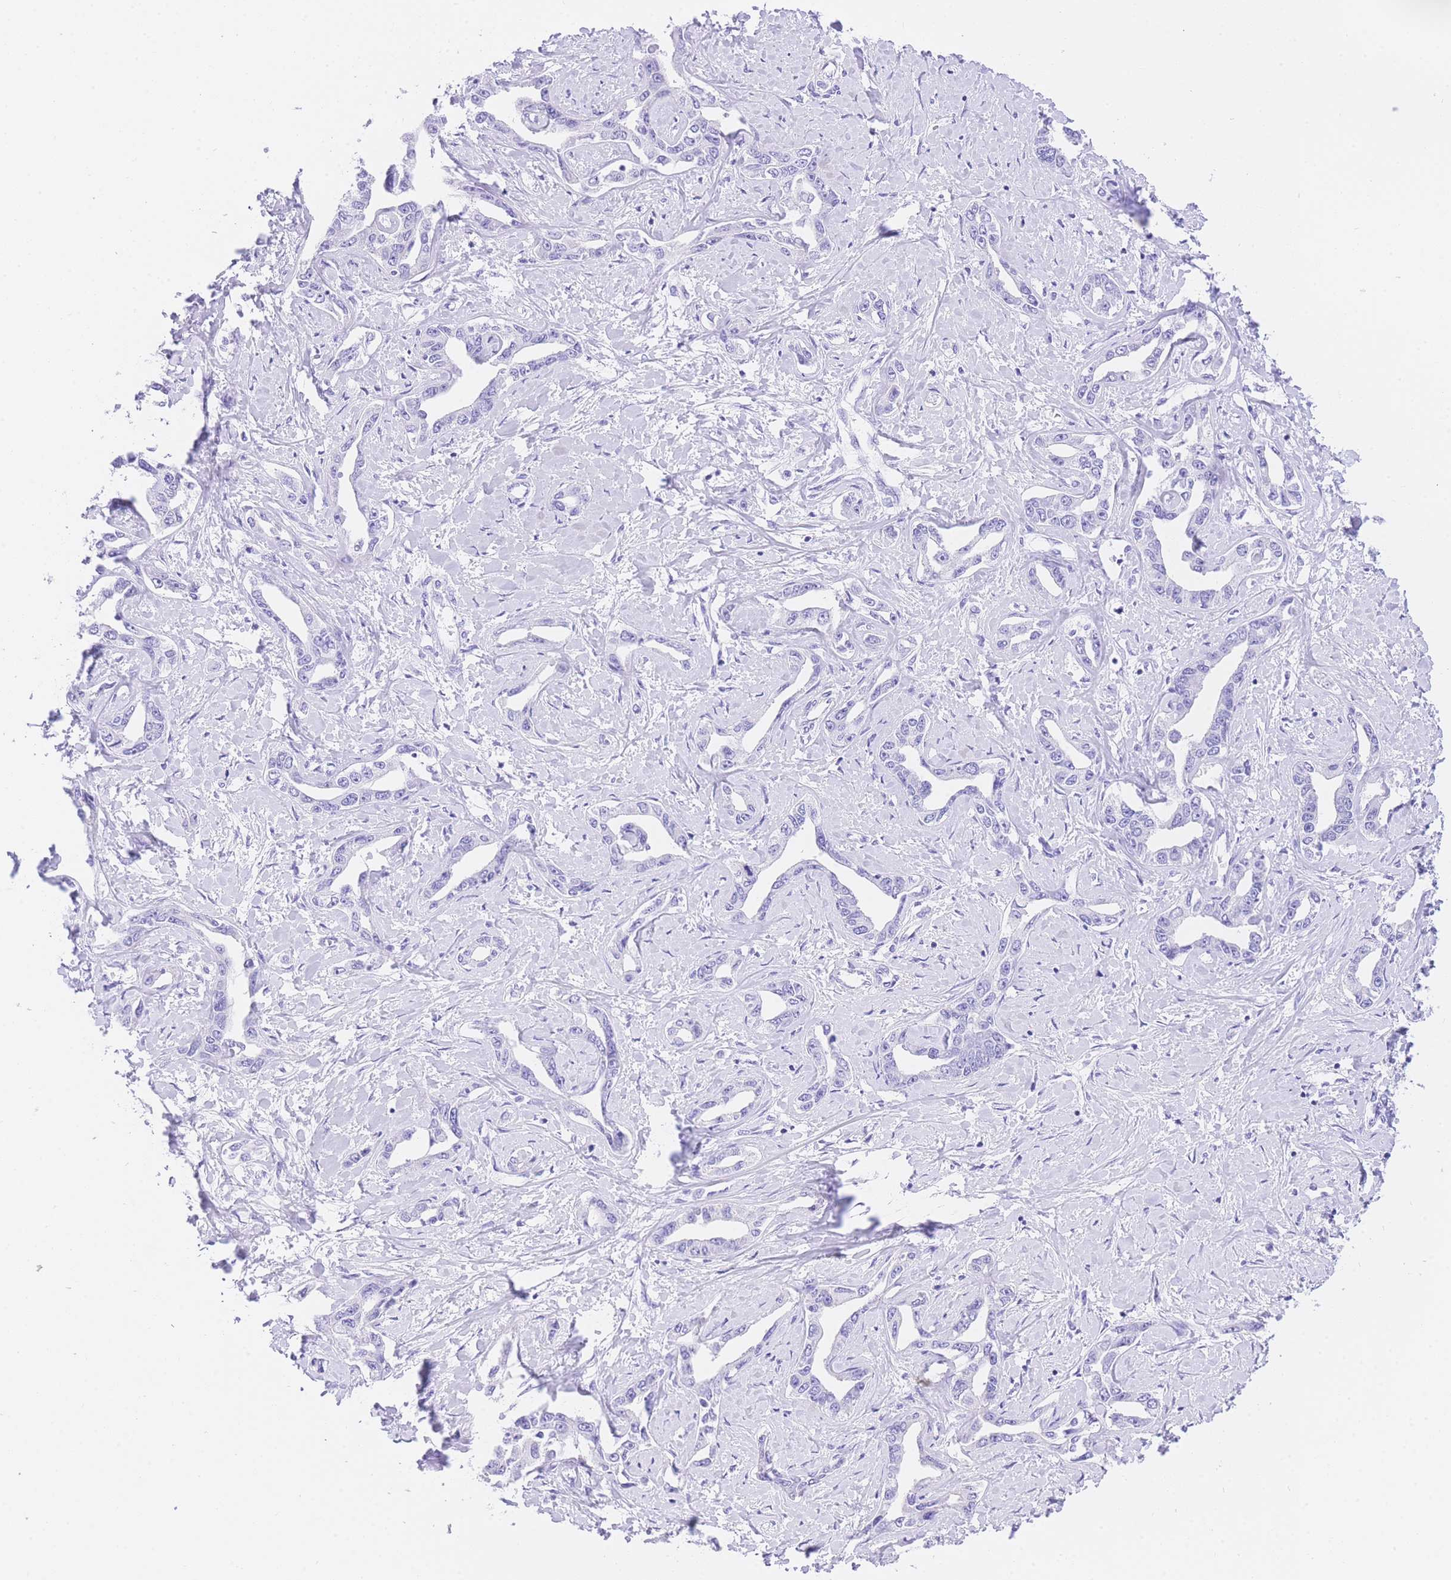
{"staining": {"intensity": "negative", "quantity": "none", "location": "none"}, "tissue": "liver cancer", "cell_type": "Tumor cells", "image_type": "cancer", "snomed": [{"axis": "morphology", "description": "Cholangiocarcinoma"}, {"axis": "topography", "description": "Liver"}], "caption": "The immunohistochemistry photomicrograph has no significant expression in tumor cells of liver cancer (cholangiocarcinoma) tissue.", "gene": "NKD2", "patient": {"sex": "male", "age": 59}}